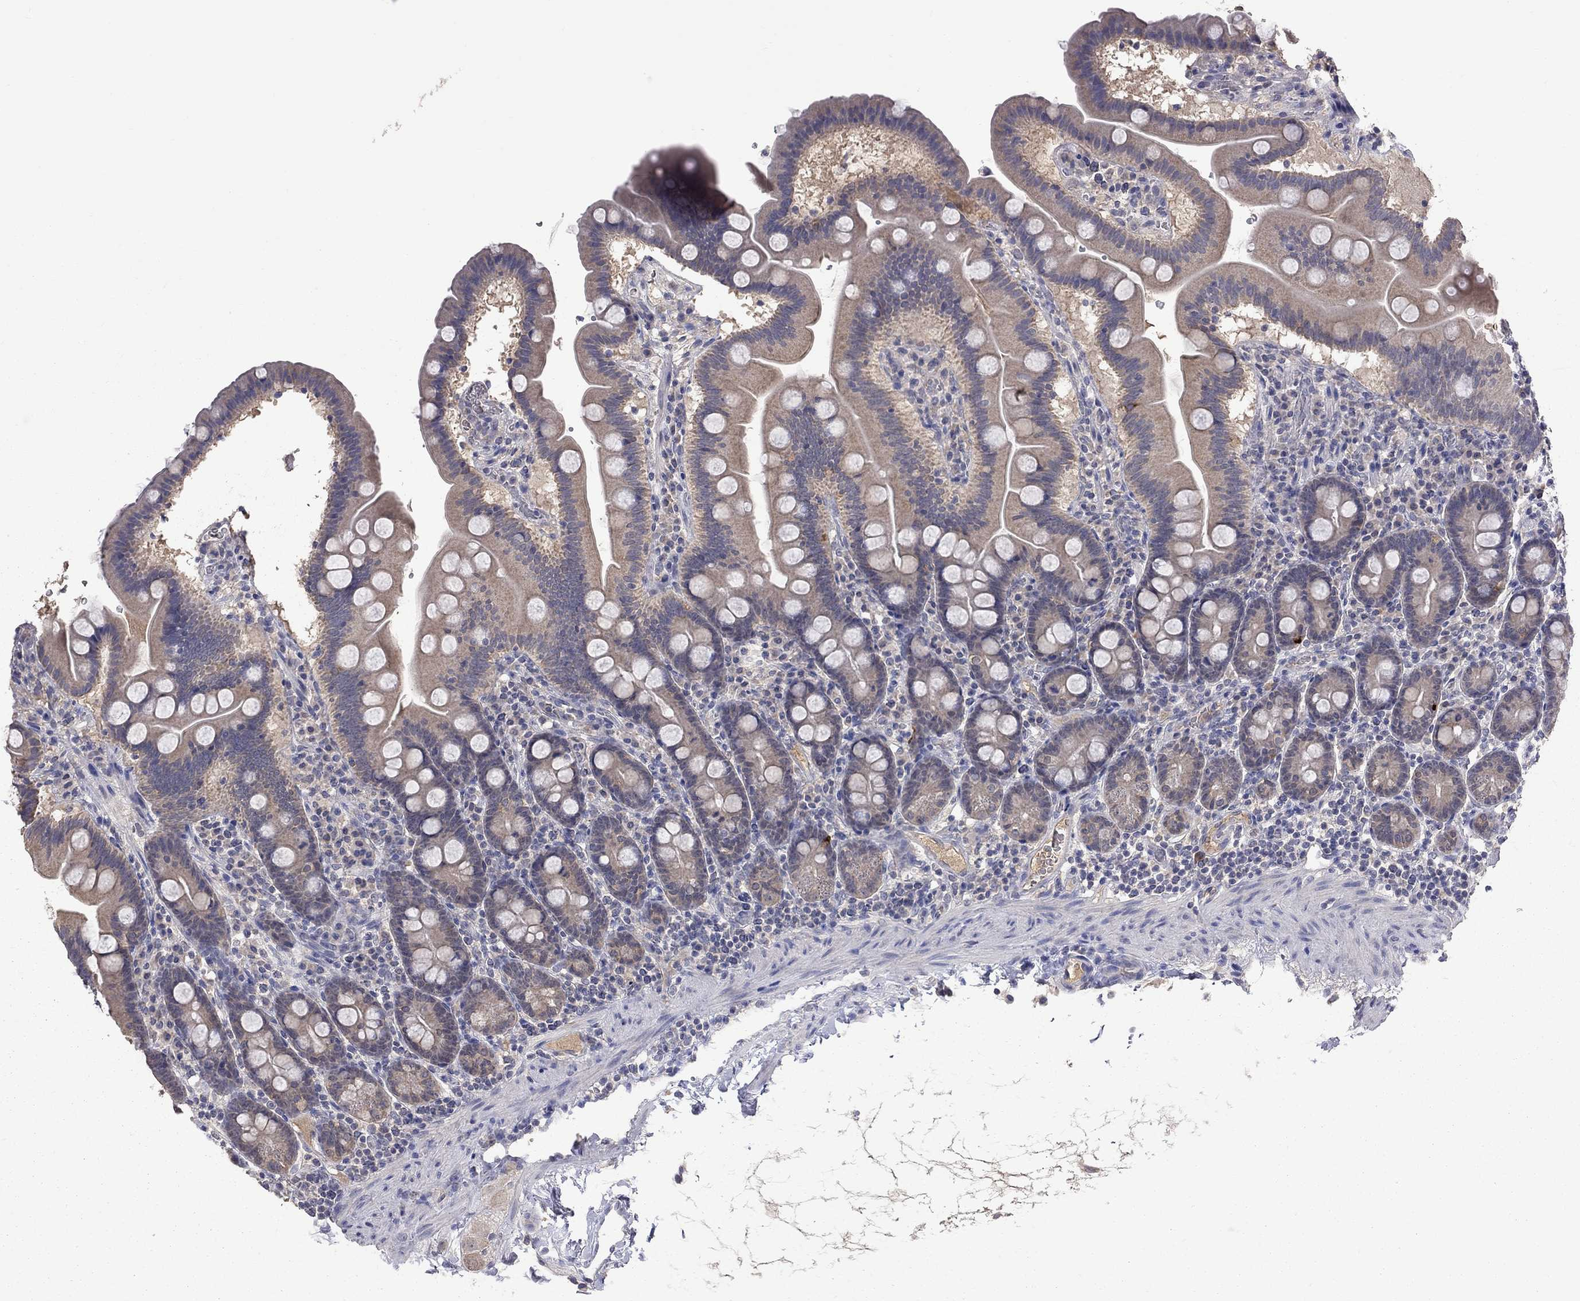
{"staining": {"intensity": "moderate", "quantity": ">75%", "location": "cytoplasmic/membranous"}, "tissue": "duodenum", "cell_type": "Glandular cells", "image_type": "normal", "snomed": [{"axis": "morphology", "description": "Normal tissue, NOS"}, {"axis": "topography", "description": "Duodenum"}], "caption": "An IHC histopathology image of unremarkable tissue is shown. Protein staining in brown highlights moderate cytoplasmic/membranous positivity in duodenum within glandular cells. Nuclei are stained in blue.", "gene": "HTR6", "patient": {"sex": "male", "age": 59}}